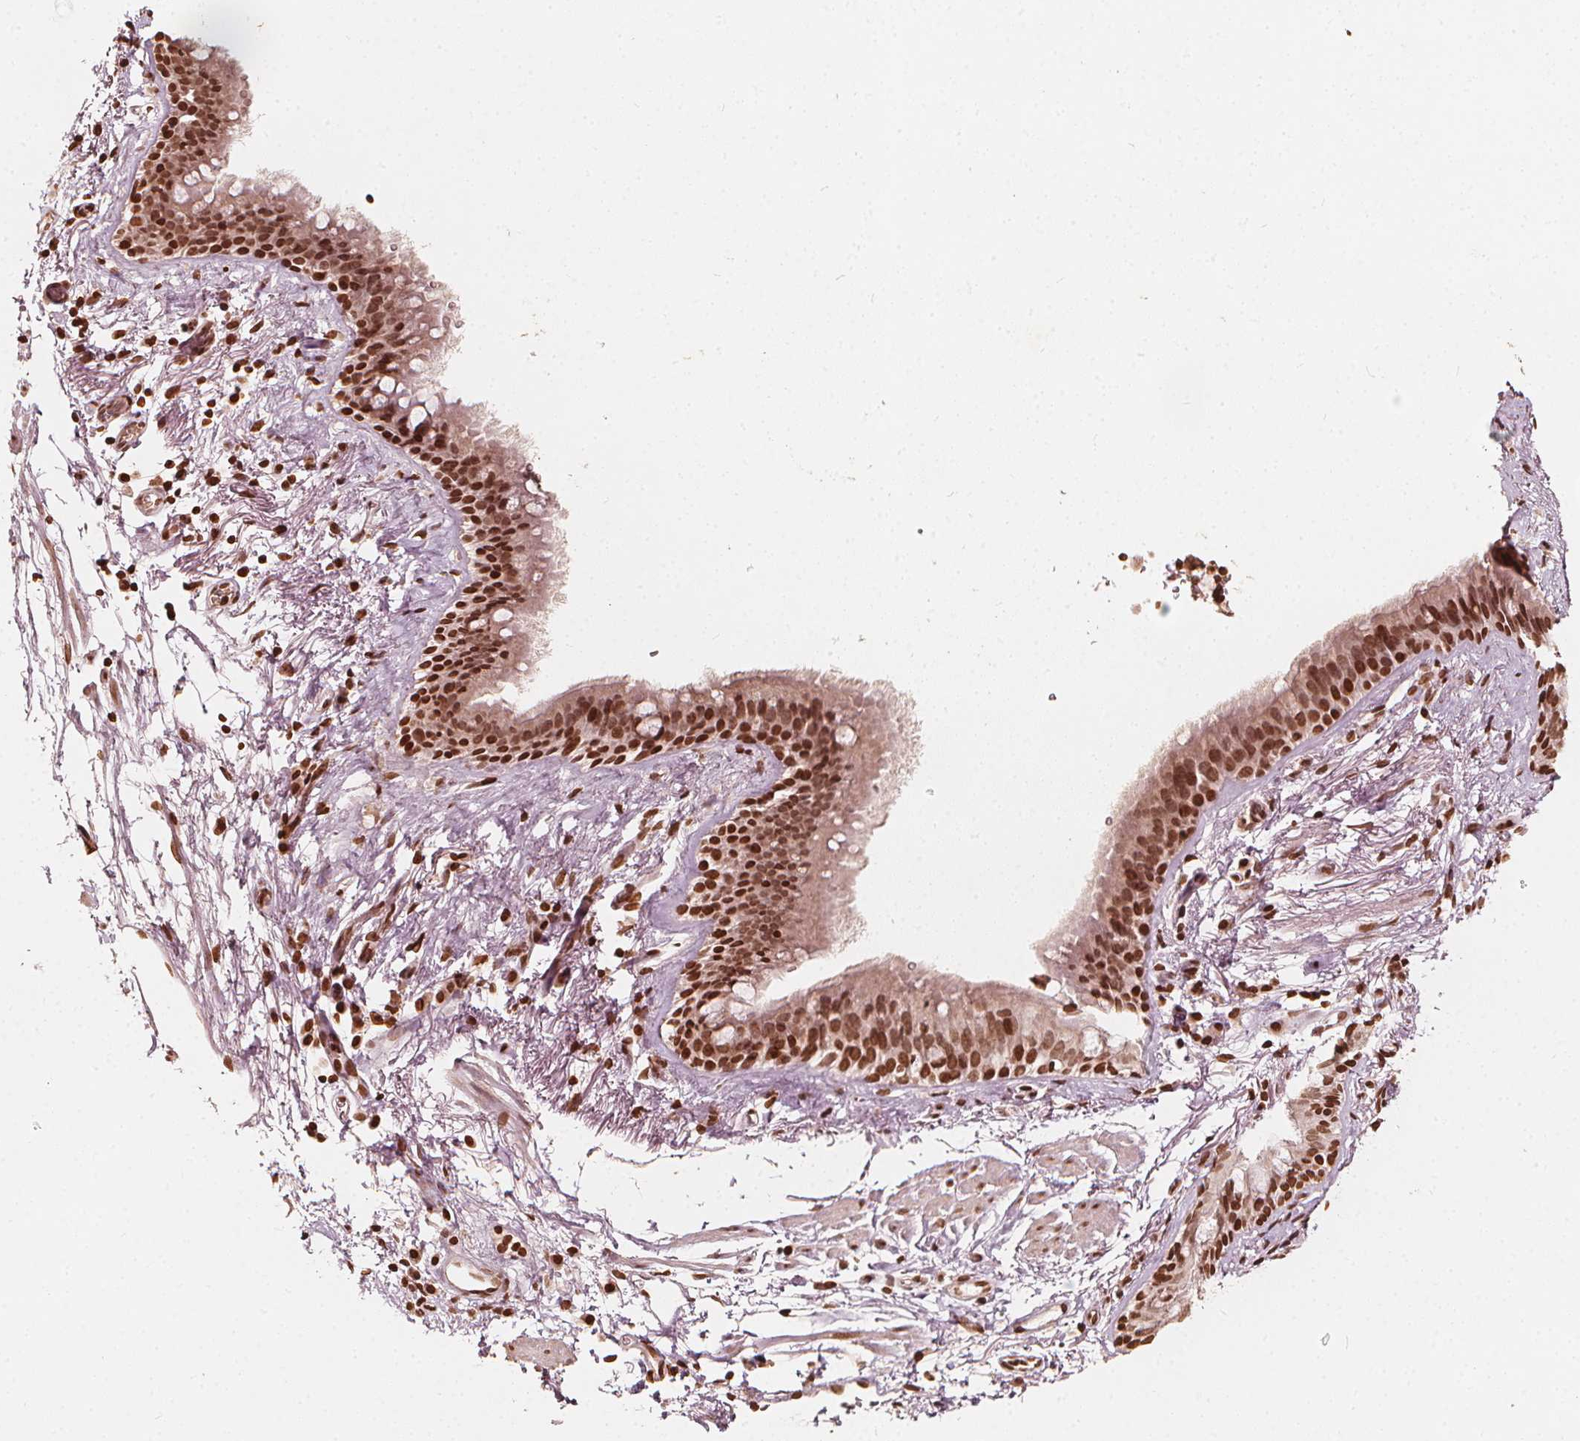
{"staining": {"intensity": "moderate", "quantity": ">75%", "location": "nuclear"}, "tissue": "bronchus", "cell_type": "Respiratory epithelial cells", "image_type": "normal", "snomed": [{"axis": "morphology", "description": "Normal tissue, NOS"}, {"axis": "topography", "description": "Cartilage tissue"}, {"axis": "topography", "description": "Bronchus"}], "caption": "Protein staining displays moderate nuclear staining in about >75% of respiratory epithelial cells in normal bronchus.", "gene": "H3C14", "patient": {"sex": "male", "age": 58}}